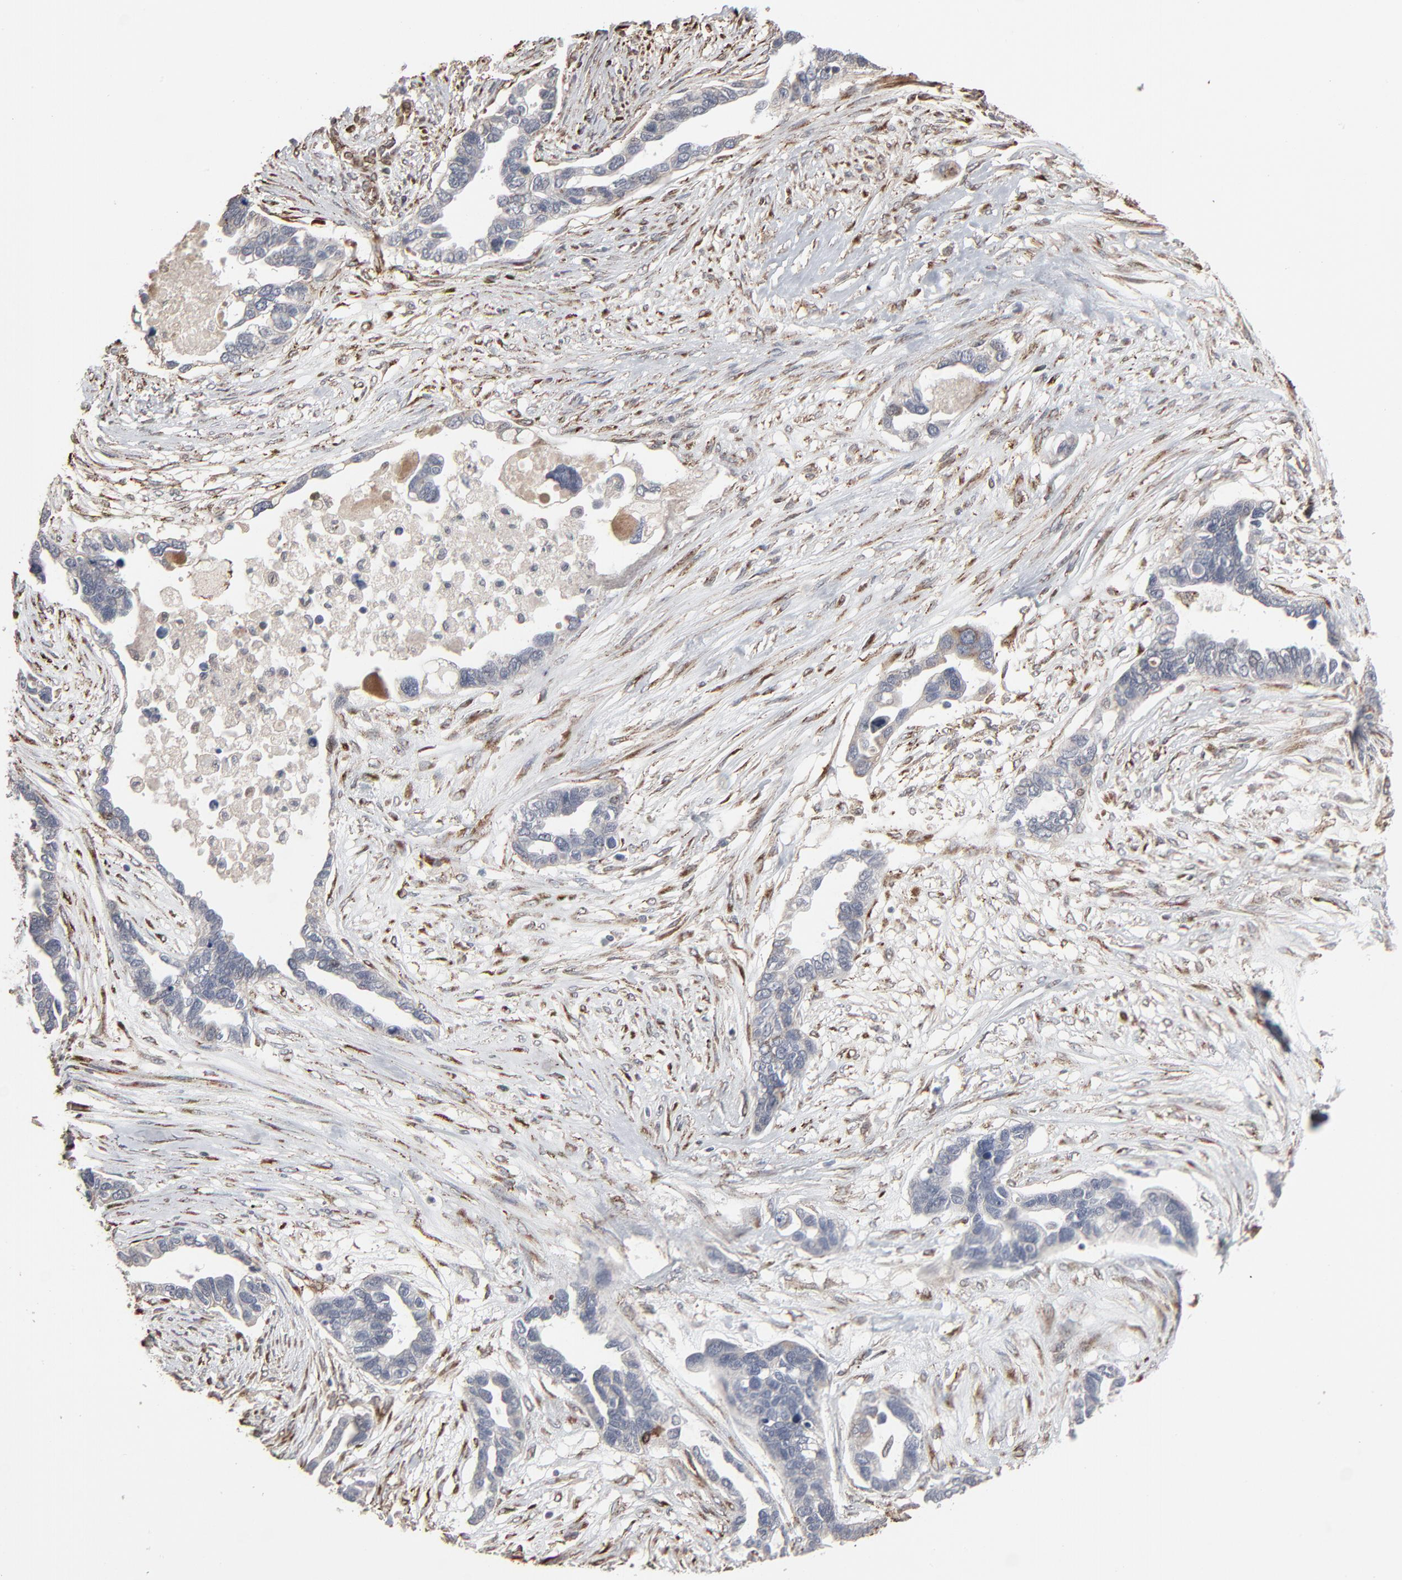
{"staining": {"intensity": "negative", "quantity": "none", "location": "none"}, "tissue": "ovarian cancer", "cell_type": "Tumor cells", "image_type": "cancer", "snomed": [{"axis": "morphology", "description": "Cystadenocarcinoma, serous, NOS"}, {"axis": "topography", "description": "Ovary"}], "caption": "Image shows no protein positivity in tumor cells of ovarian cancer (serous cystadenocarcinoma) tissue.", "gene": "CTNND1", "patient": {"sex": "female", "age": 54}}